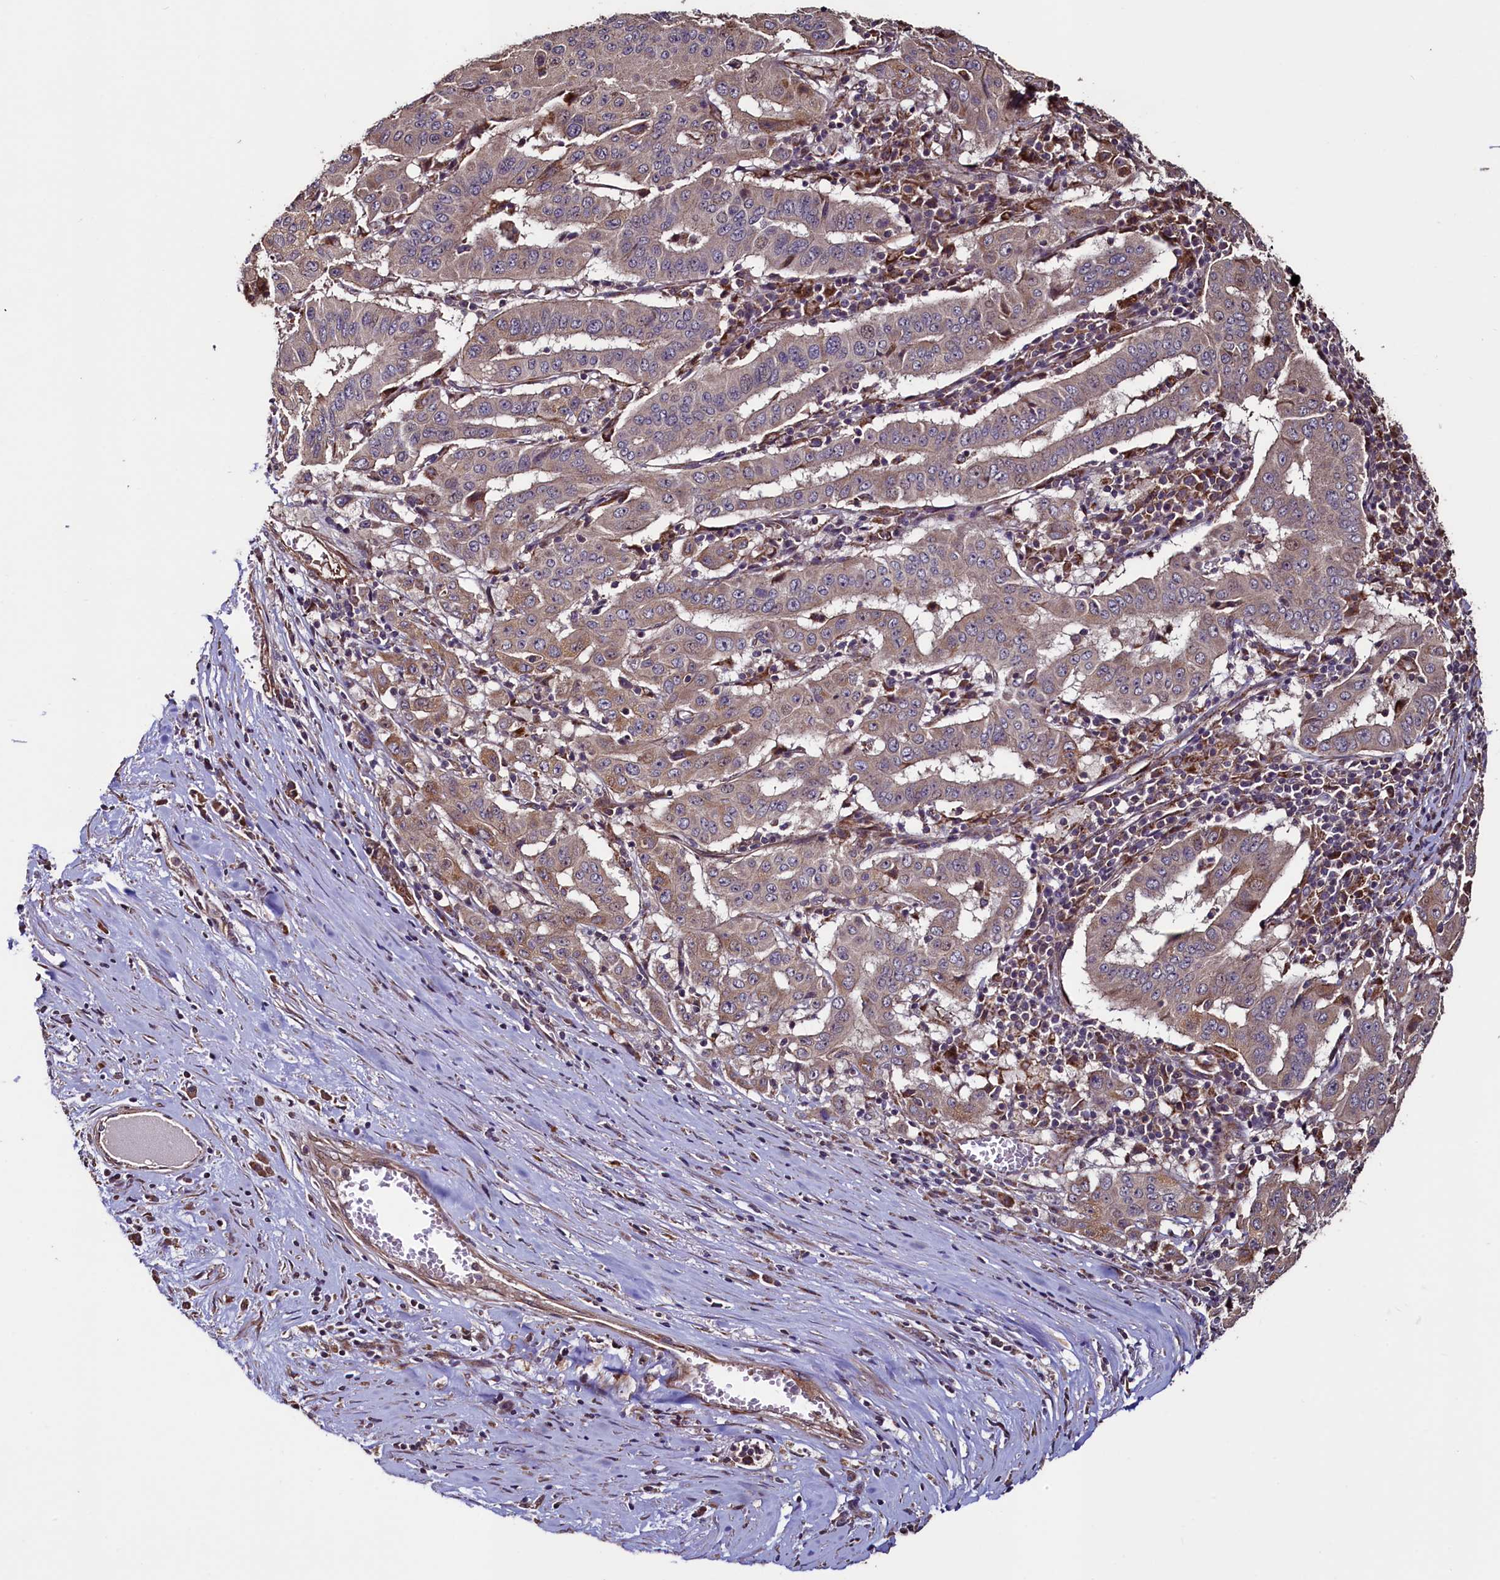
{"staining": {"intensity": "weak", "quantity": ">75%", "location": "cytoplasmic/membranous"}, "tissue": "pancreatic cancer", "cell_type": "Tumor cells", "image_type": "cancer", "snomed": [{"axis": "morphology", "description": "Adenocarcinoma, NOS"}, {"axis": "topography", "description": "Pancreas"}], "caption": "This histopathology image reveals immunohistochemistry staining of human pancreatic cancer (adenocarcinoma), with low weak cytoplasmic/membranous positivity in approximately >75% of tumor cells.", "gene": "RBFA", "patient": {"sex": "male", "age": 63}}